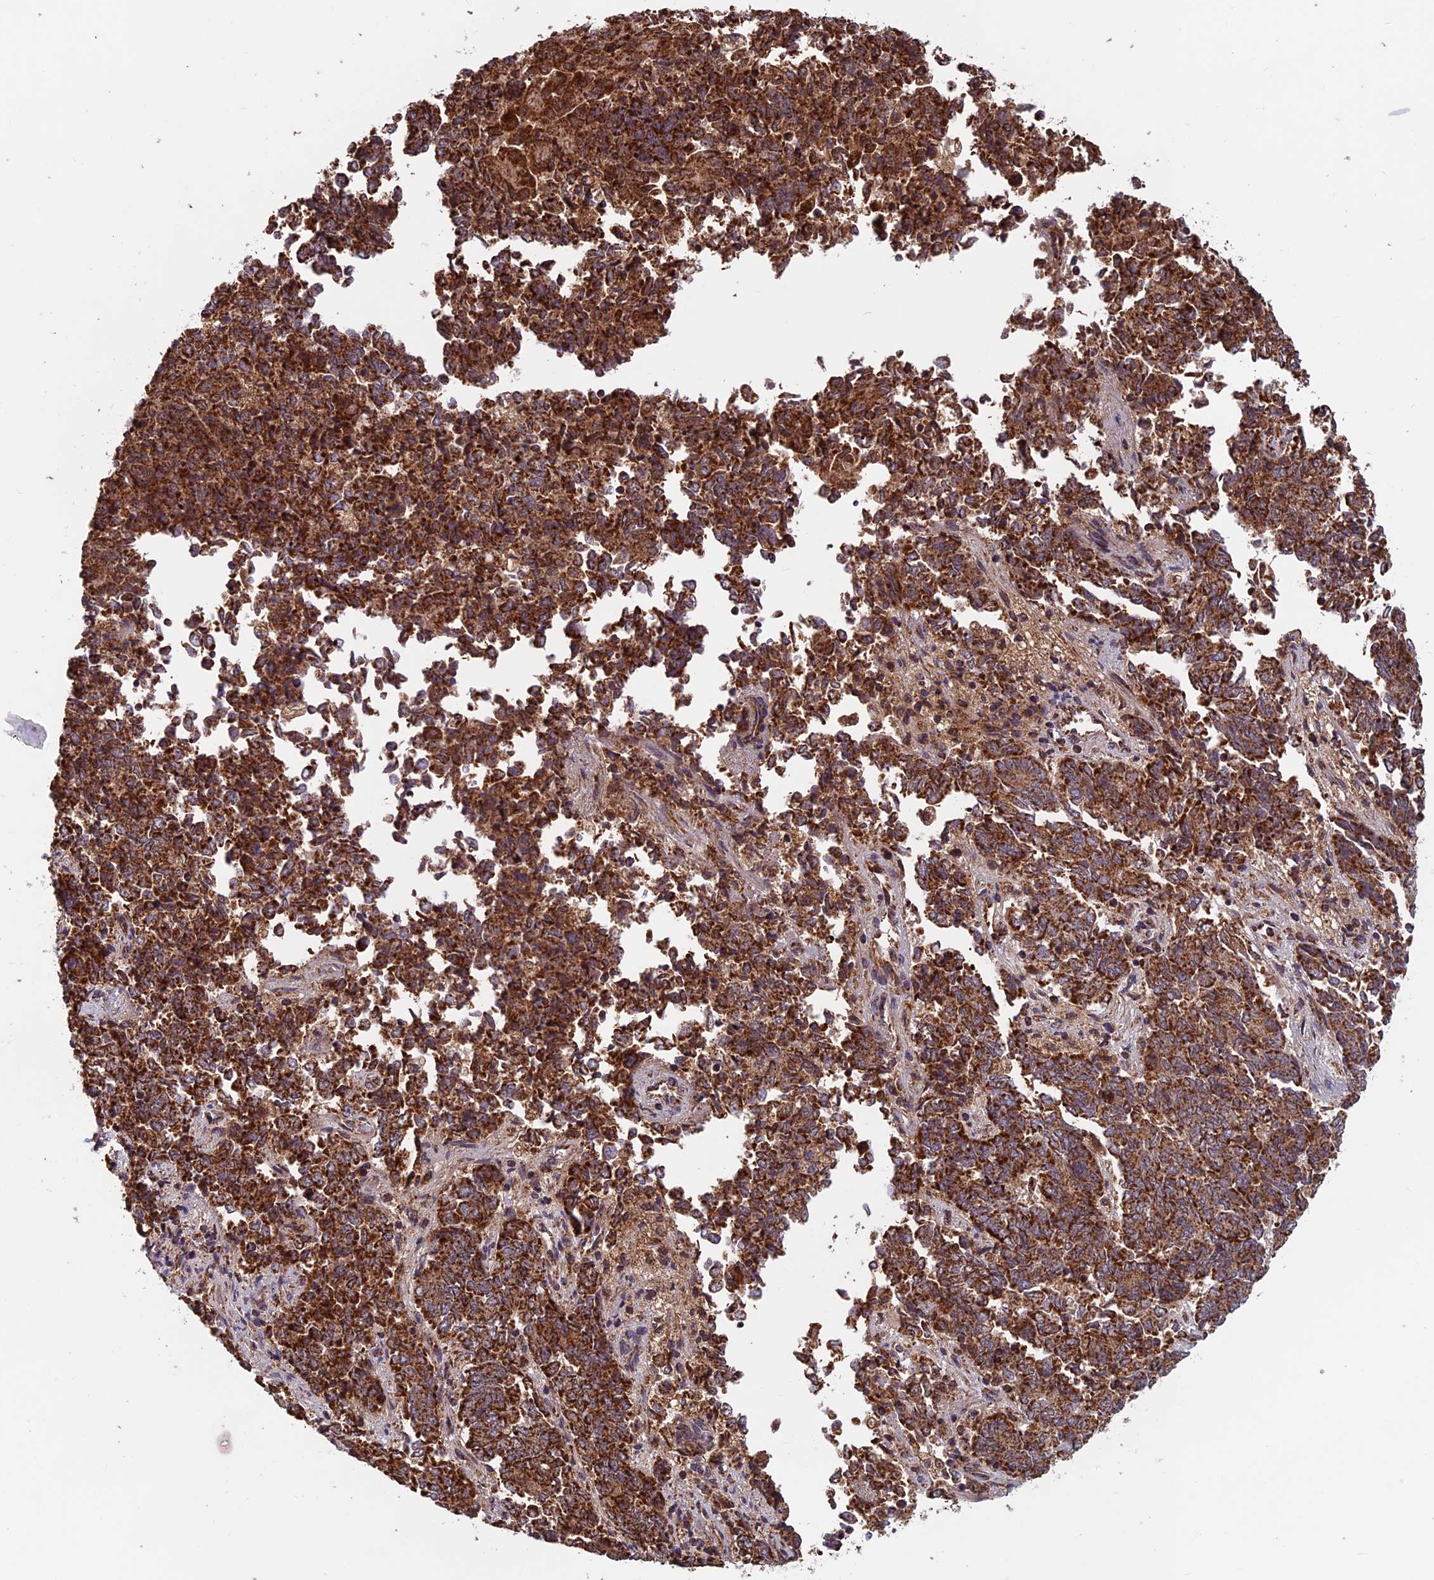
{"staining": {"intensity": "strong", "quantity": ">75%", "location": "cytoplasmic/membranous"}, "tissue": "endometrial cancer", "cell_type": "Tumor cells", "image_type": "cancer", "snomed": [{"axis": "morphology", "description": "Adenocarcinoma, NOS"}, {"axis": "topography", "description": "Endometrium"}], "caption": "Tumor cells show strong cytoplasmic/membranous expression in approximately >75% of cells in adenocarcinoma (endometrial).", "gene": "CCDC15", "patient": {"sex": "female", "age": 80}}